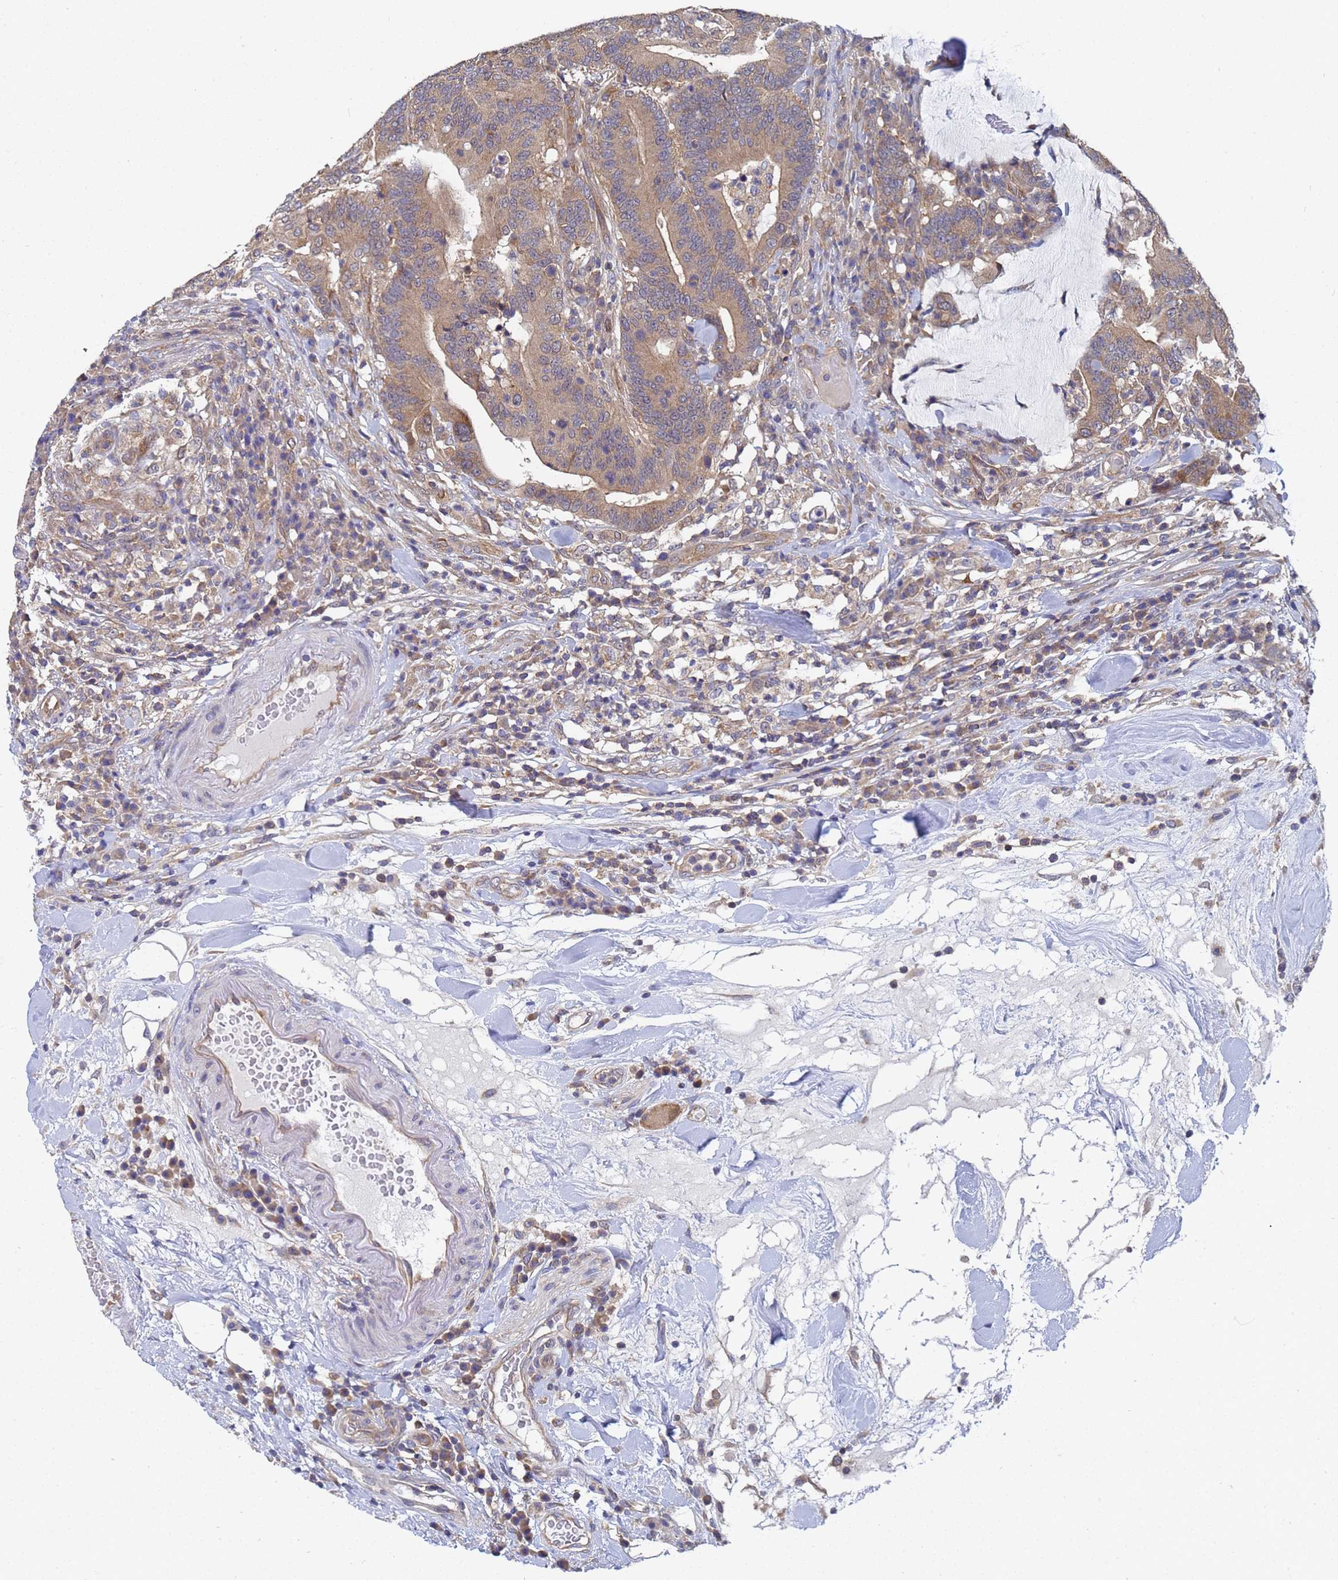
{"staining": {"intensity": "weak", "quantity": ">75%", "location": "cytoplasmic/membranous"}, "tissue": "colorectal cancer", "cell_type": "Tumor cells", "image_type": "cancer", "snomed": [{"axis": "morphology", "description": "Adenocarcinoma, NOS"}, {"axis": "topography", "description": "Colon"}], "caption": "Colorectal adenocarcinoma stained for a protein (brown) shows weak cytoplasmic/membranous positive expression in about >75% of tumor cells.", "gene": "ALS2CL", "patient": {"sex": "female", "age": 66}}